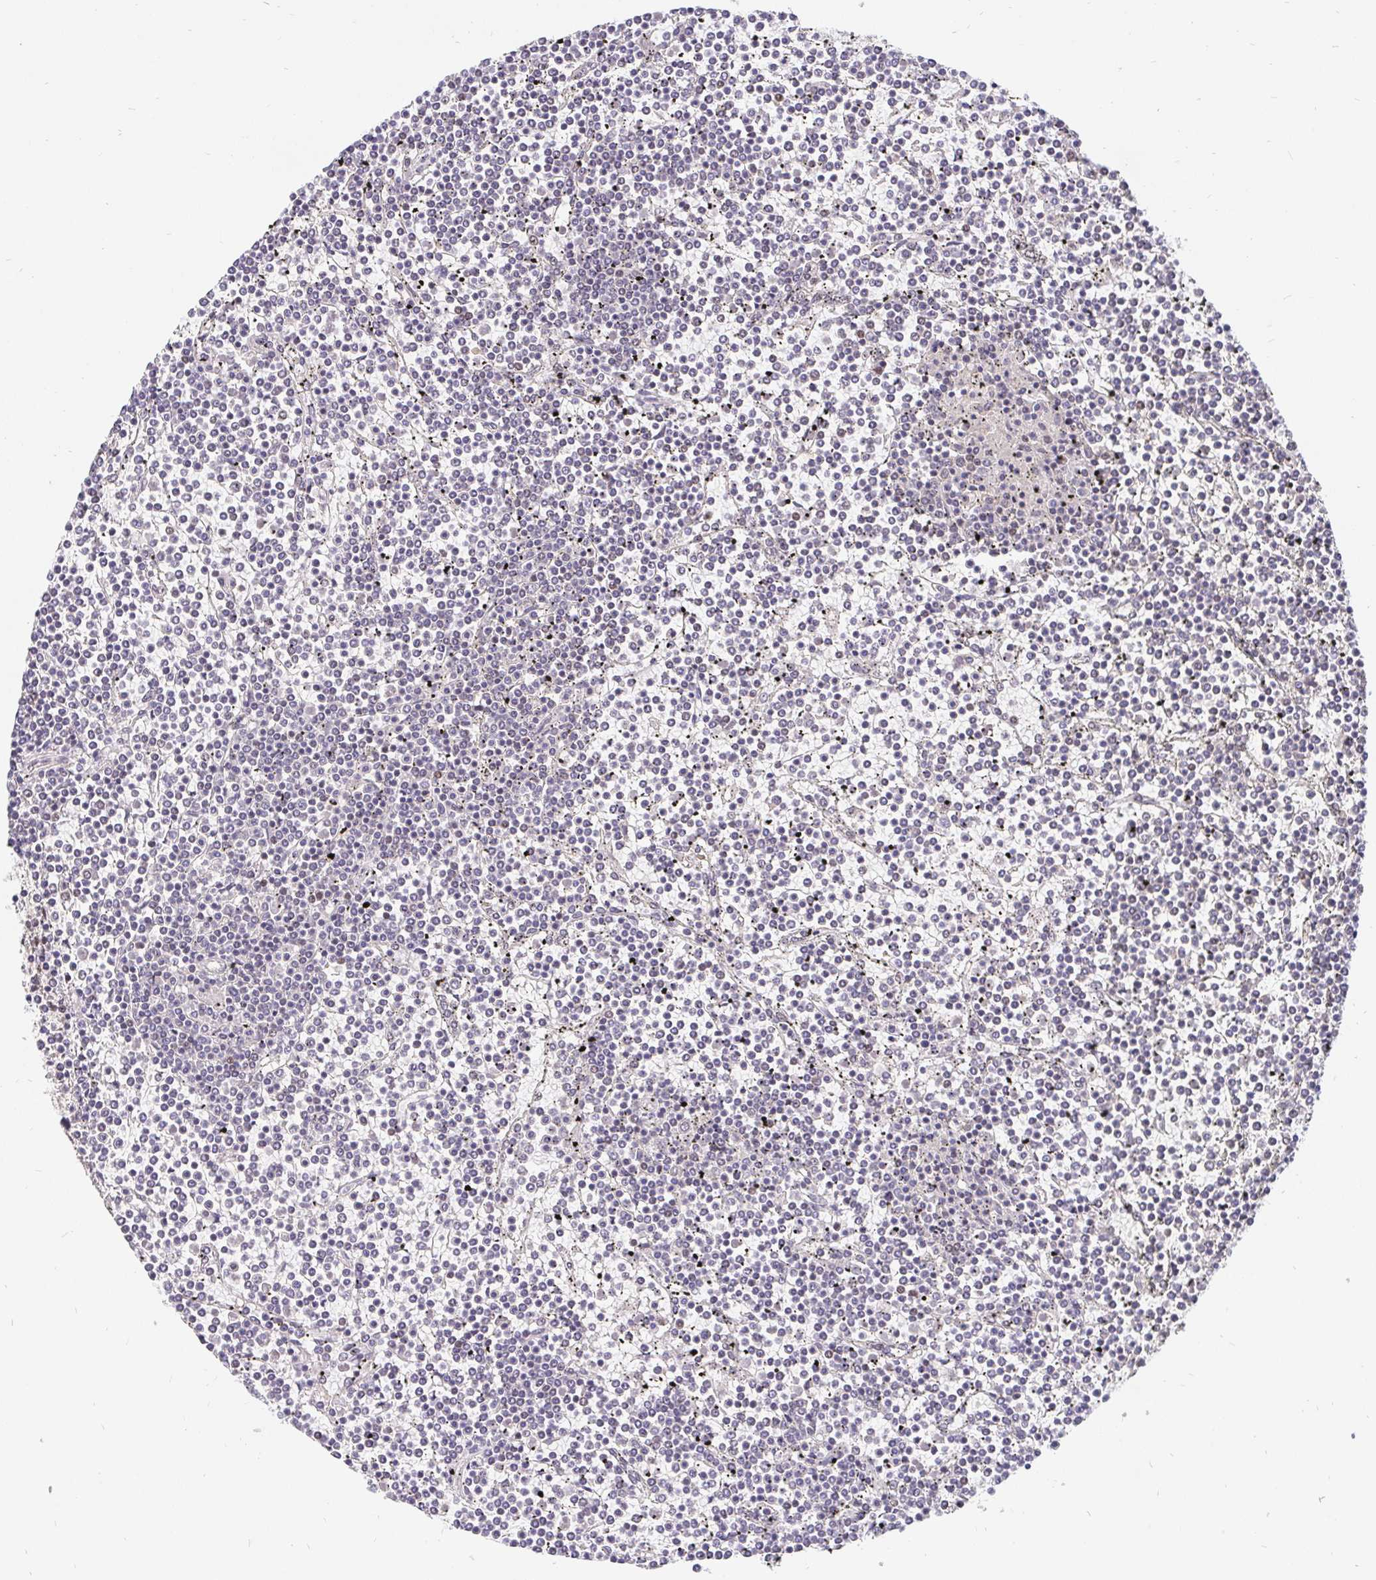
{"staining": {"intensity": "negative", "quantity": "none", "location": "none"}, "tissue": "lymphoma", "cell_type": "Tumor cells", "image_type": "cancer", "snomed": [{"axis": "morphology", "description": "Malignant lymphoma, non-Hodgkin's type, Low grade"}, {"axis": "topography", "description": "Spleen"}], "caption": "This is an IHC photomicrograph of lymphoma. There is no positivity in tumor cells.", "gene": "POU2F1", "patient": {"sex": "female", "age": 19}}